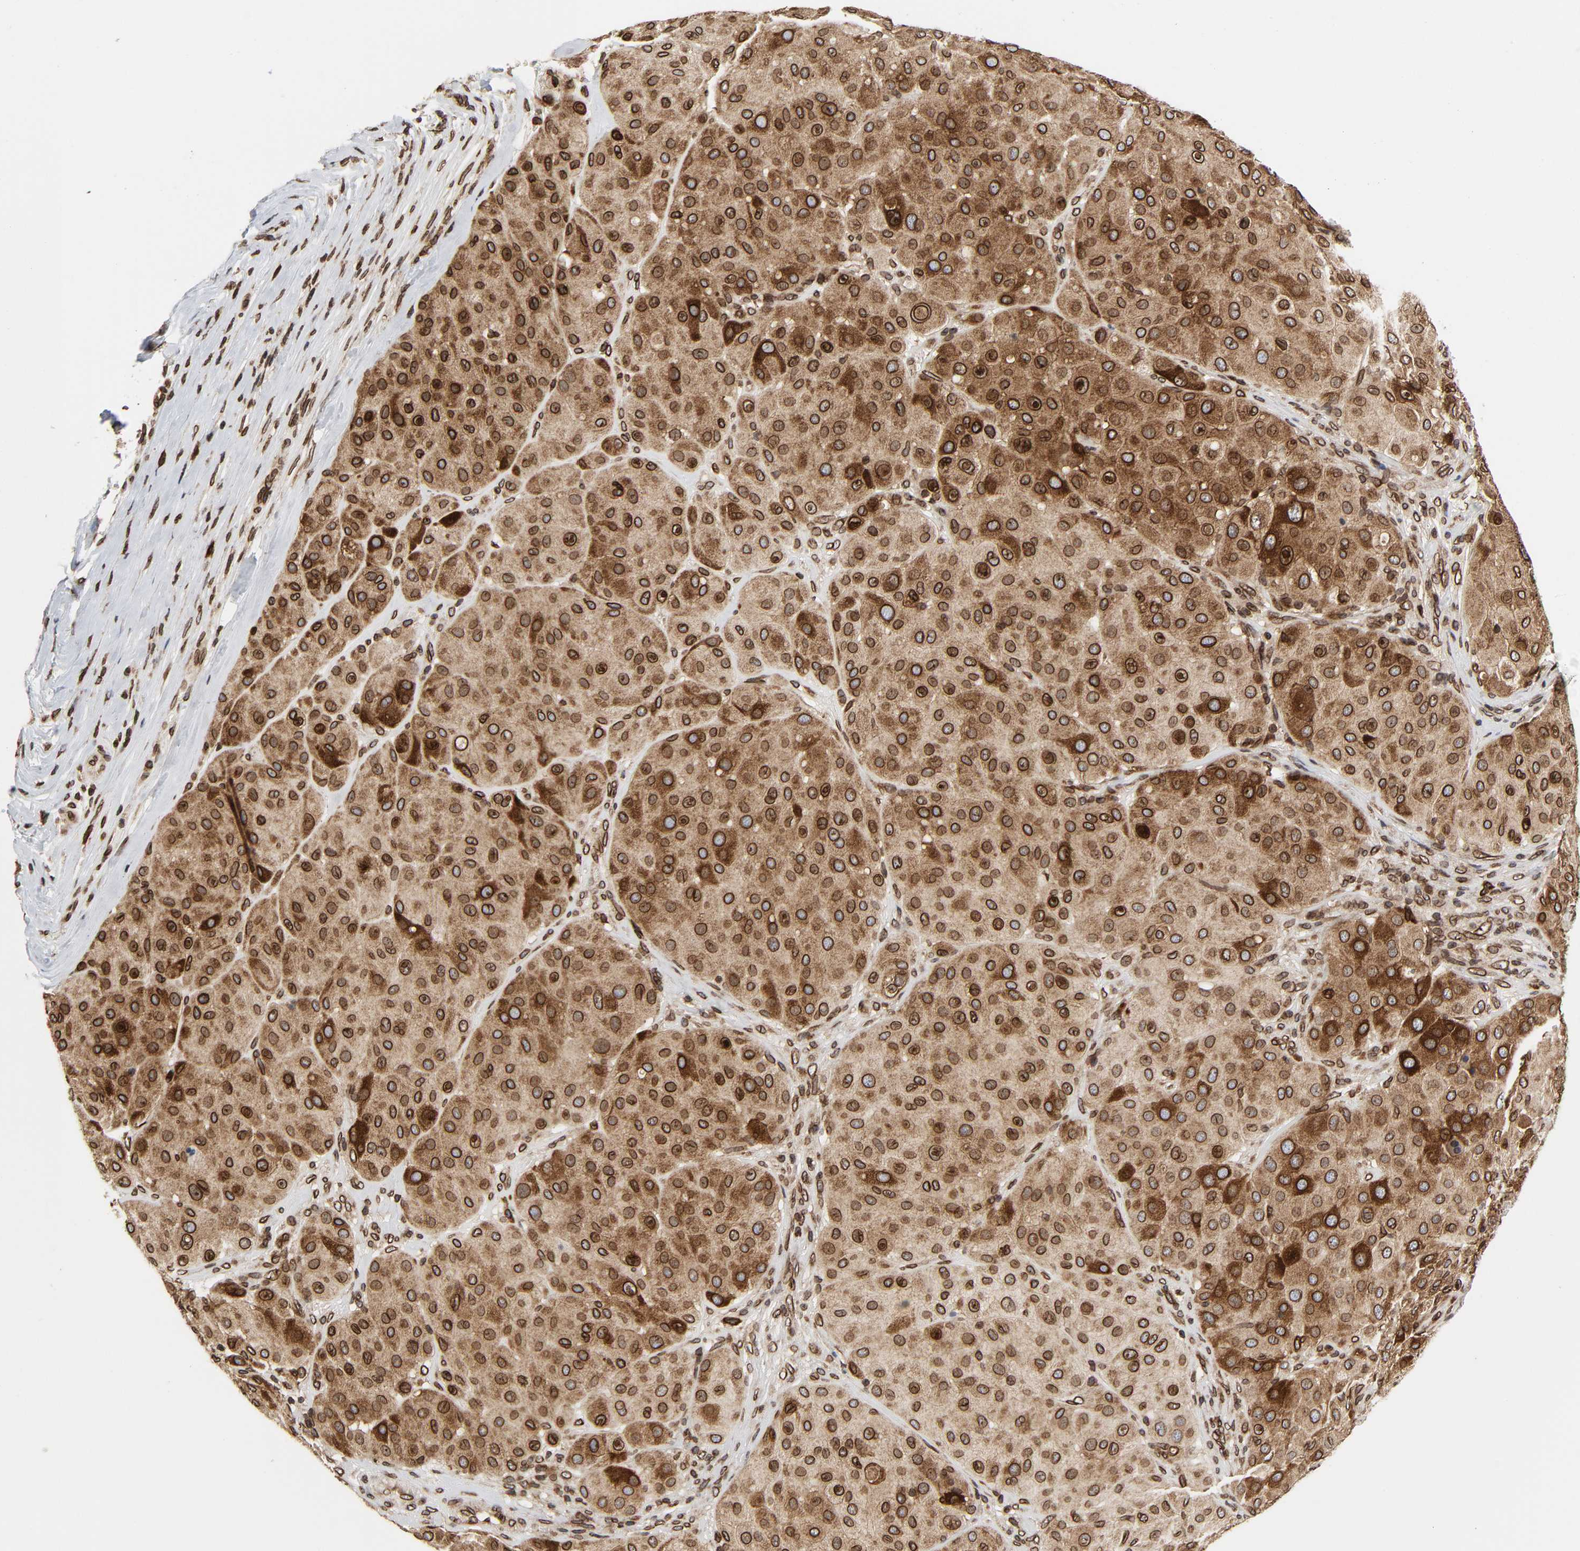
{"staining": {"intensity": "strong", "quantity": ">75%", "location": "cytoplasmic/membranous,nuclear"}, "tissue": "melanoma", "cell_type": "Tumor cells", "image_type": "cancer", "snomed": [{"axis": "morphology", "description": "Normal tissue, NOS"}, {"axis": "morphology", "description": "Malignant melanoma, Metastatic site"}, {"axis": "topography", "description": "Skin"}], "caption": "Malignant melanoma (metastatic site) stained for a protein reveals strong cytoplasmic/membranous and nuclear positivity in tumor cells.", "gene": "RANGAP1", "patient": {"sex": "male", "age": 41}}